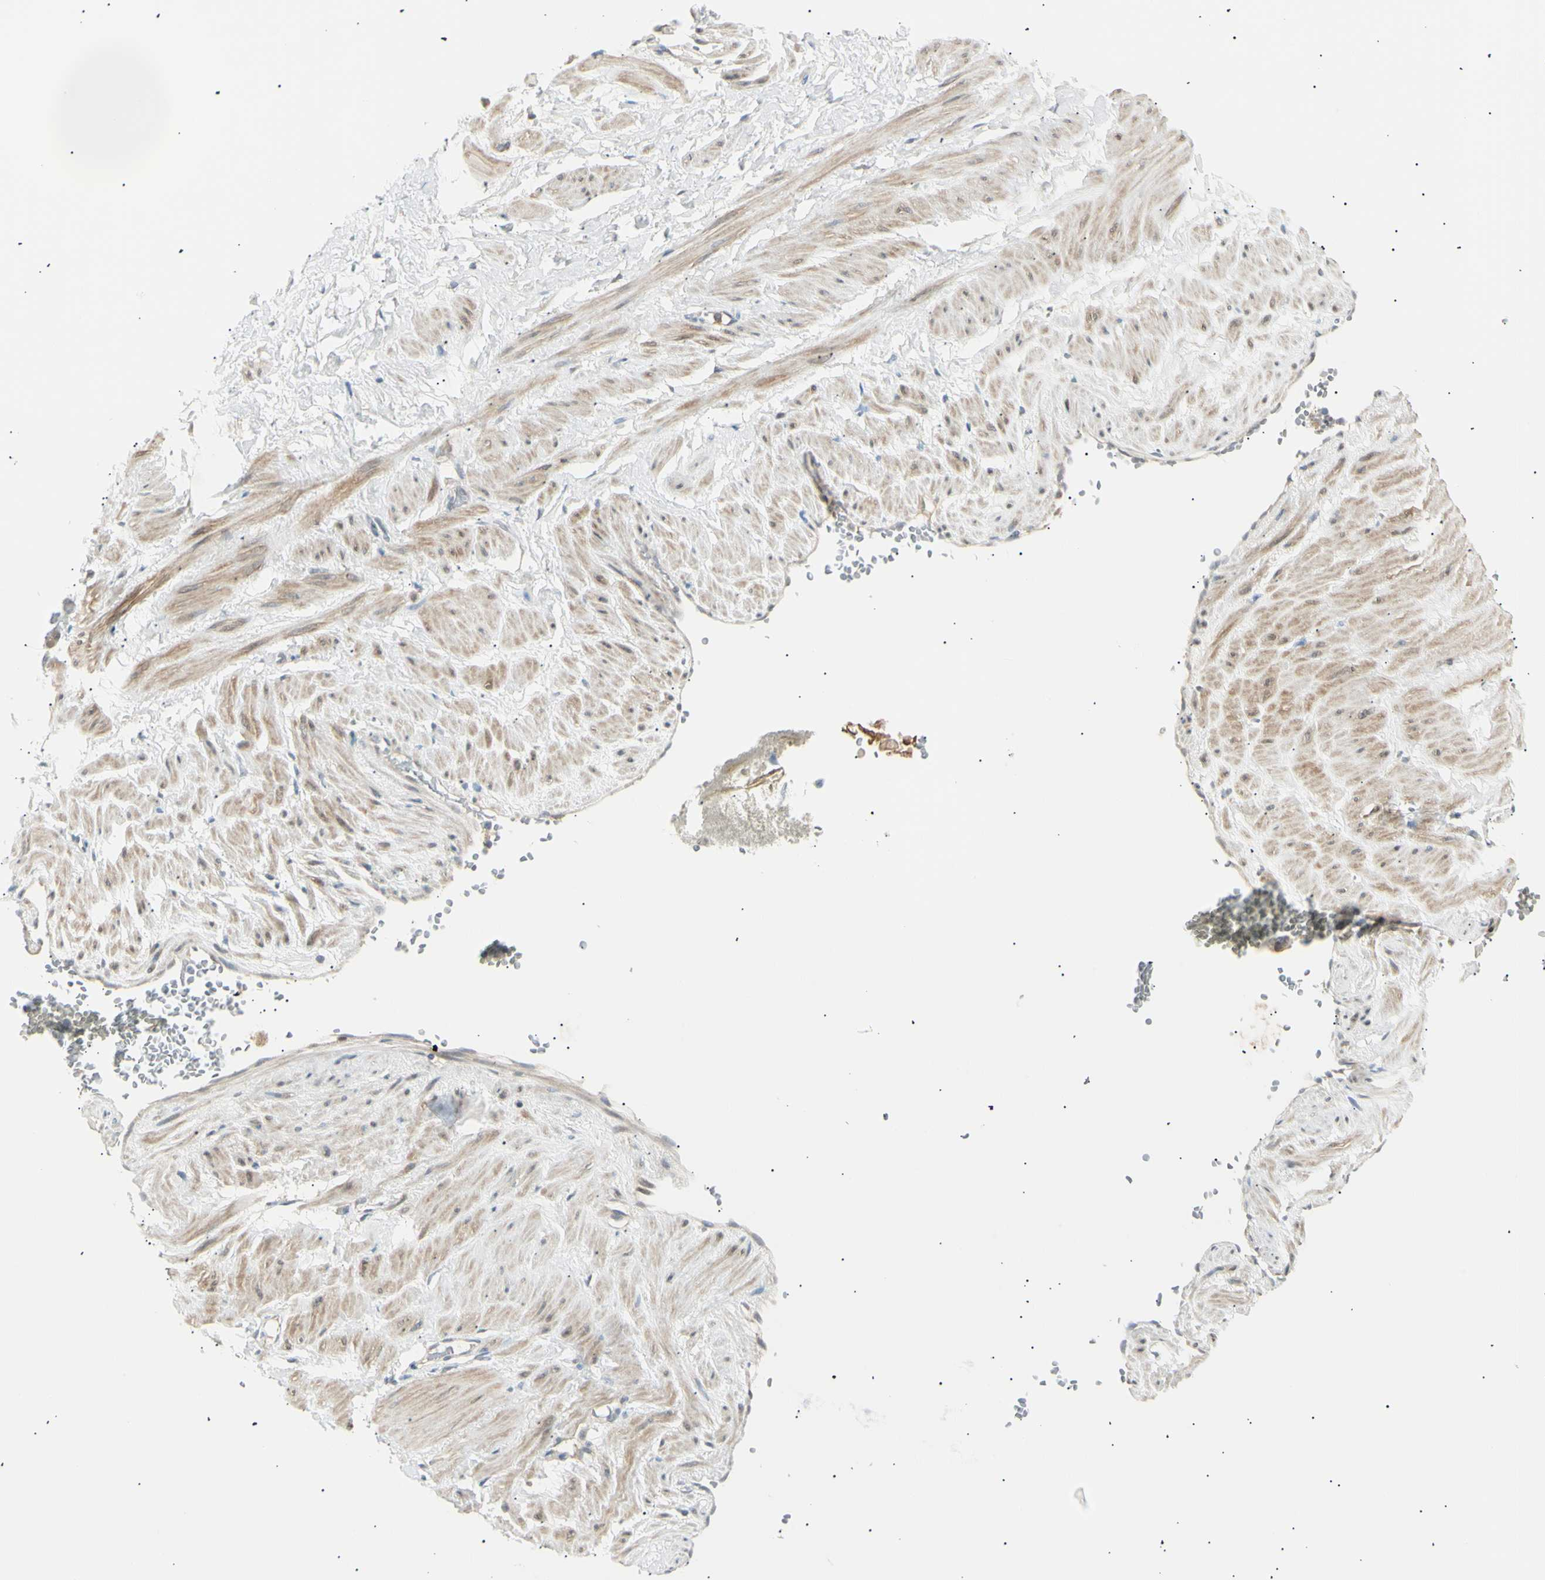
{"staining": {"intensity": "weak", "quantity": "<25%", "location": "cytoplasmic/membranous"}, "tissue": "adipose tissue", "cell_type": "Adipocytes", "image_type": "normal", "snomed": [{"axis": "morphology", "description": "Normal tissue, NOS"}, {"axis": "topography", "description": "Soft tissue"}, {"axis": "topography", "description": "Vascular tissue"}], "caption": "Immunohistochemical staining of normal human adipose tissue displays no significant expression in adipocytes. (DAB immunohistochemistry (IHC) with hematoxylin counter stain).", "gene": "LHPP", "patient": {"sex": "female", "age": 35}}